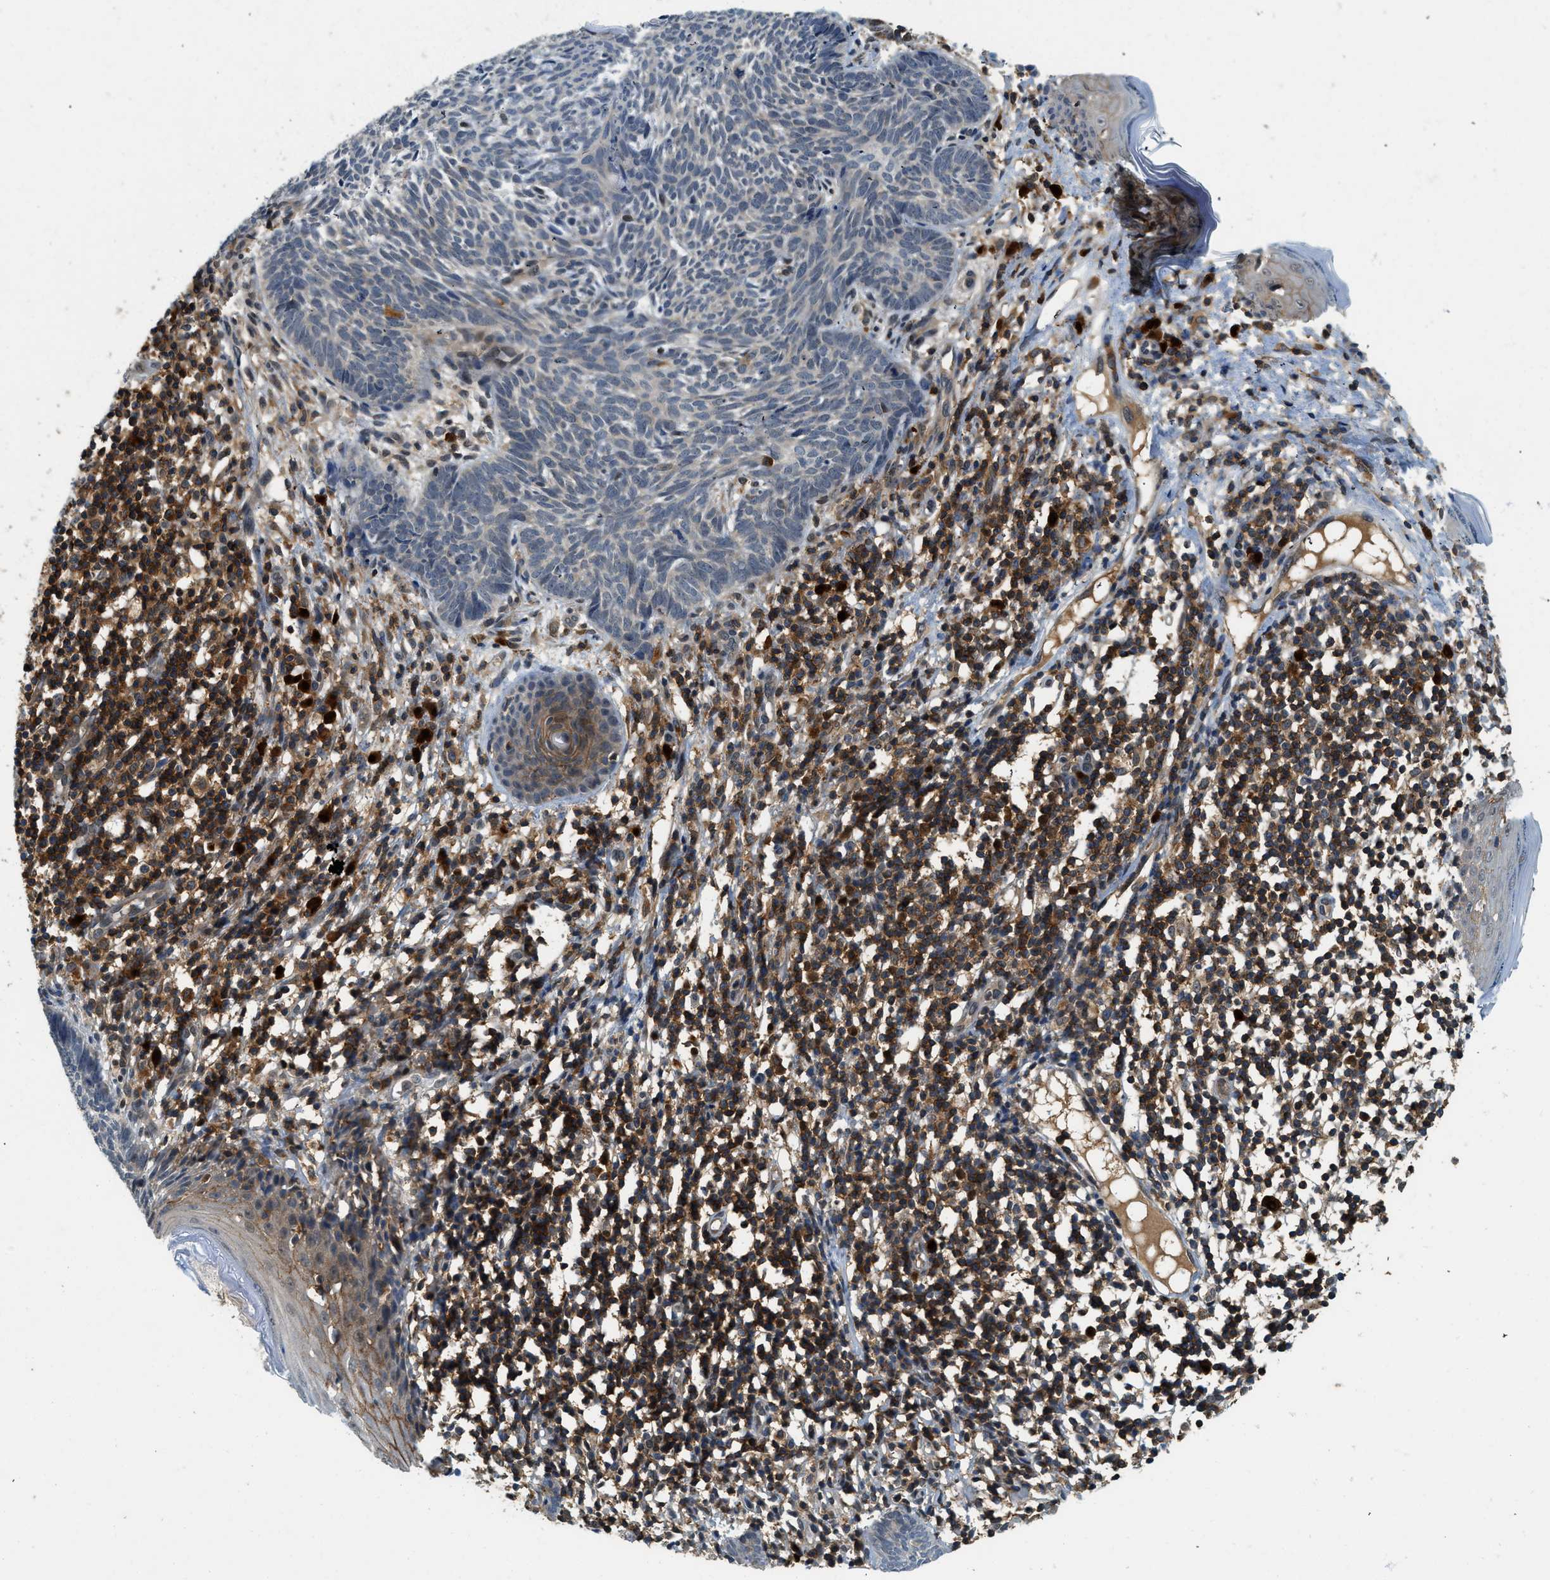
{"staining": {"intensity": "weak", "quantity": "25%-75%", "location": "cytoplasmic/membranous"}, "tissue": "skin cancer", "cell_type": "Tumor cells", "image_type": "cancer", "snomed": [{"axis": "morphology", "description": "Basal cell carcinoma"}, {"axis": "topography", "description": "Skin"}], "caption": "DAB immunohistochemical staining of human skin cancer (basal cell carcinoma) shows weak cytoplasmic/membranous protein positivity in approximately 25%-75% of tumor cells. (Brightfield microscopy of DAB IHC at high magnification).", "gene": "GMPPB", "patient": {"sex": "male", "age": 60}}